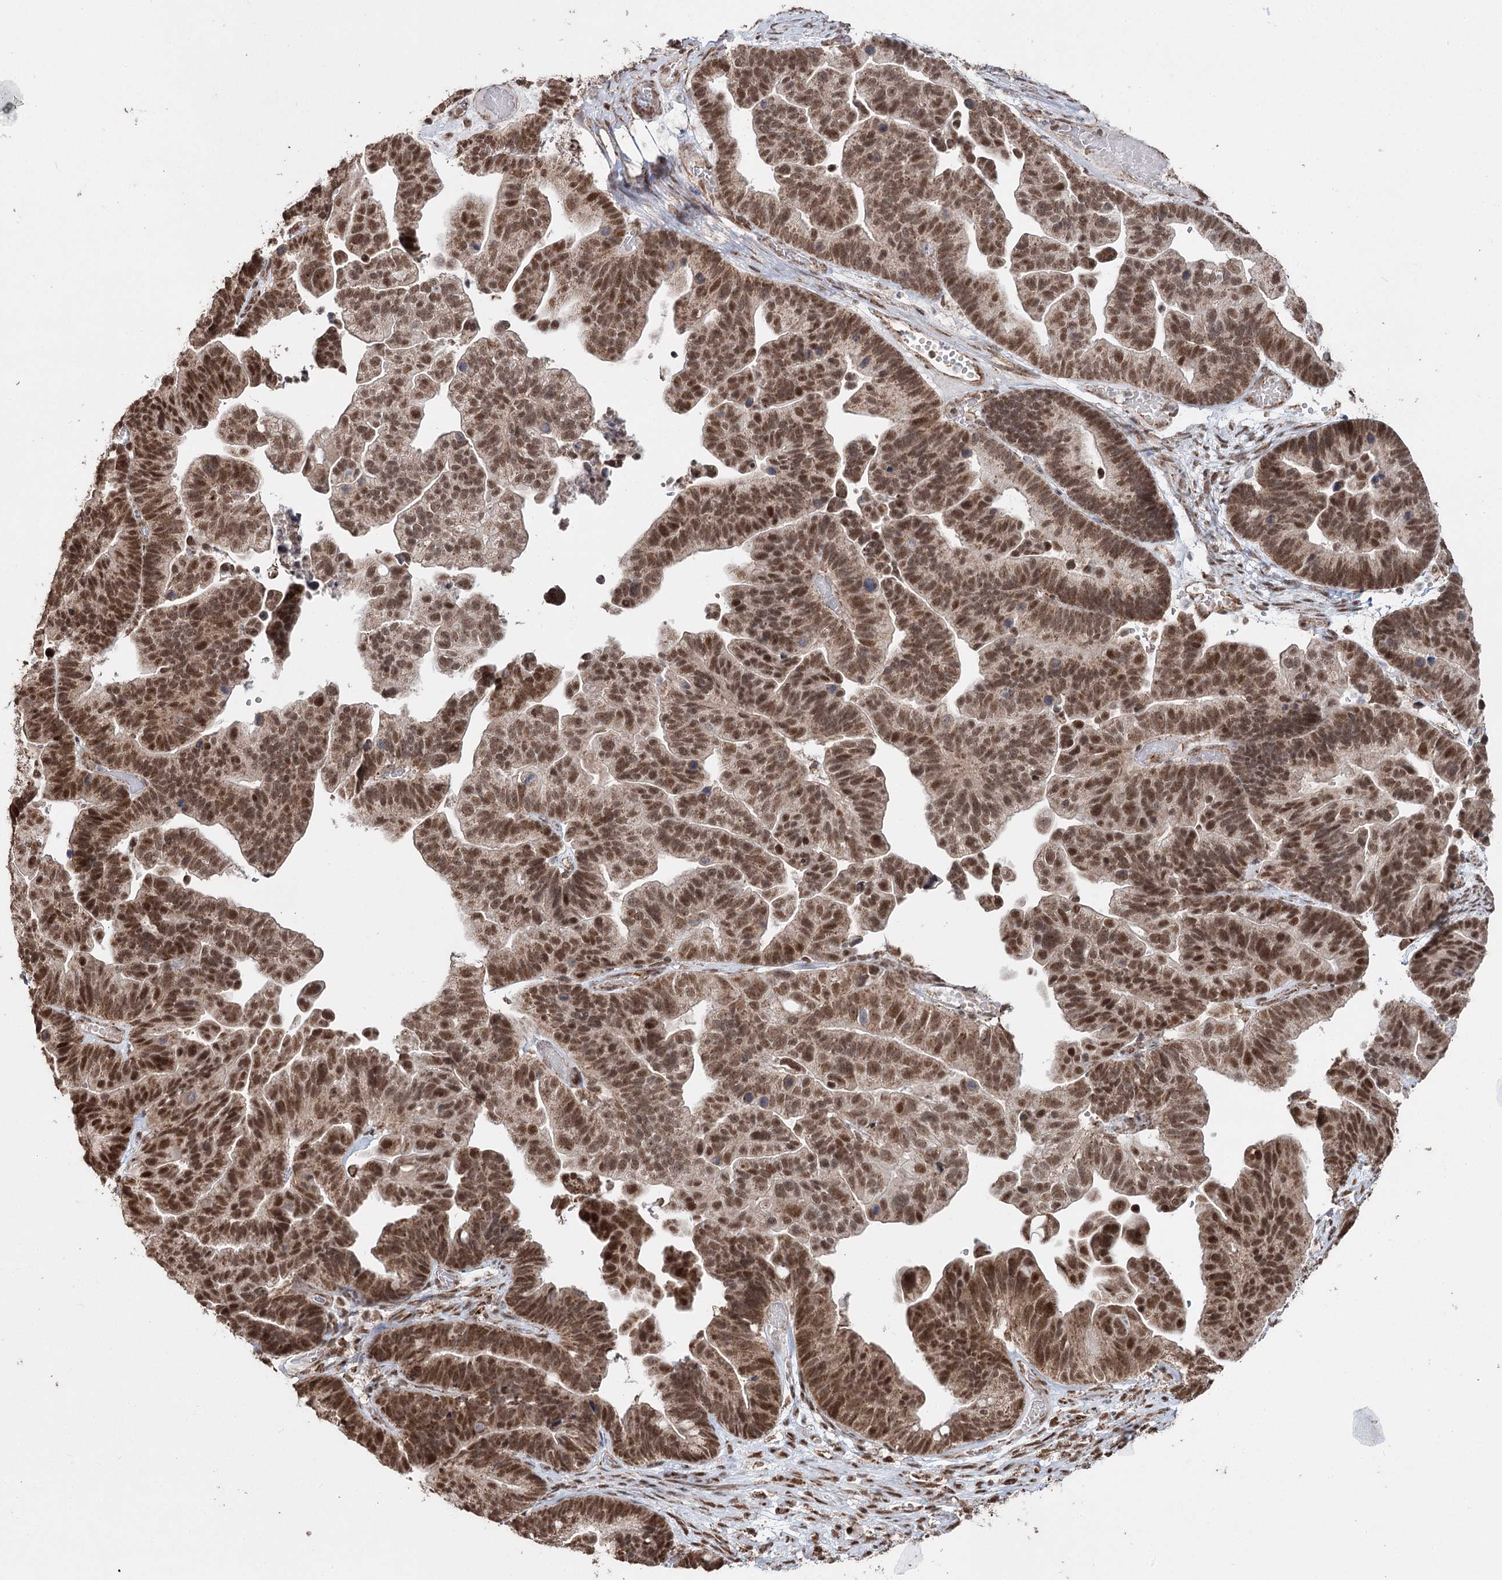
{"staining": {"intensity": "moderate", "quantity": ">75%", "location": "cytoplasmic/membranous,nuclear"}, "tissue": "ovarian cancer", "cell_type": "Tumor cells", "image_type": "cancer", "snomed": [{"axis": "morphology", "description": "Cystadenocarcinoma, serous, NOS"}, {"axis": "topography", "description": "Ovary"}], "caption": "A photomicrograph of serous cystadenocarcinoma (ovarian) stained for a protein demonstrates moderate cytoplasmic/membranous and nuclear brown staining in tumor cells. (brown staining indicates protein expression, while blue staining denotes nuclei).", "gene": "PDHX", "patient": {"sex": "female", "age": 56}}